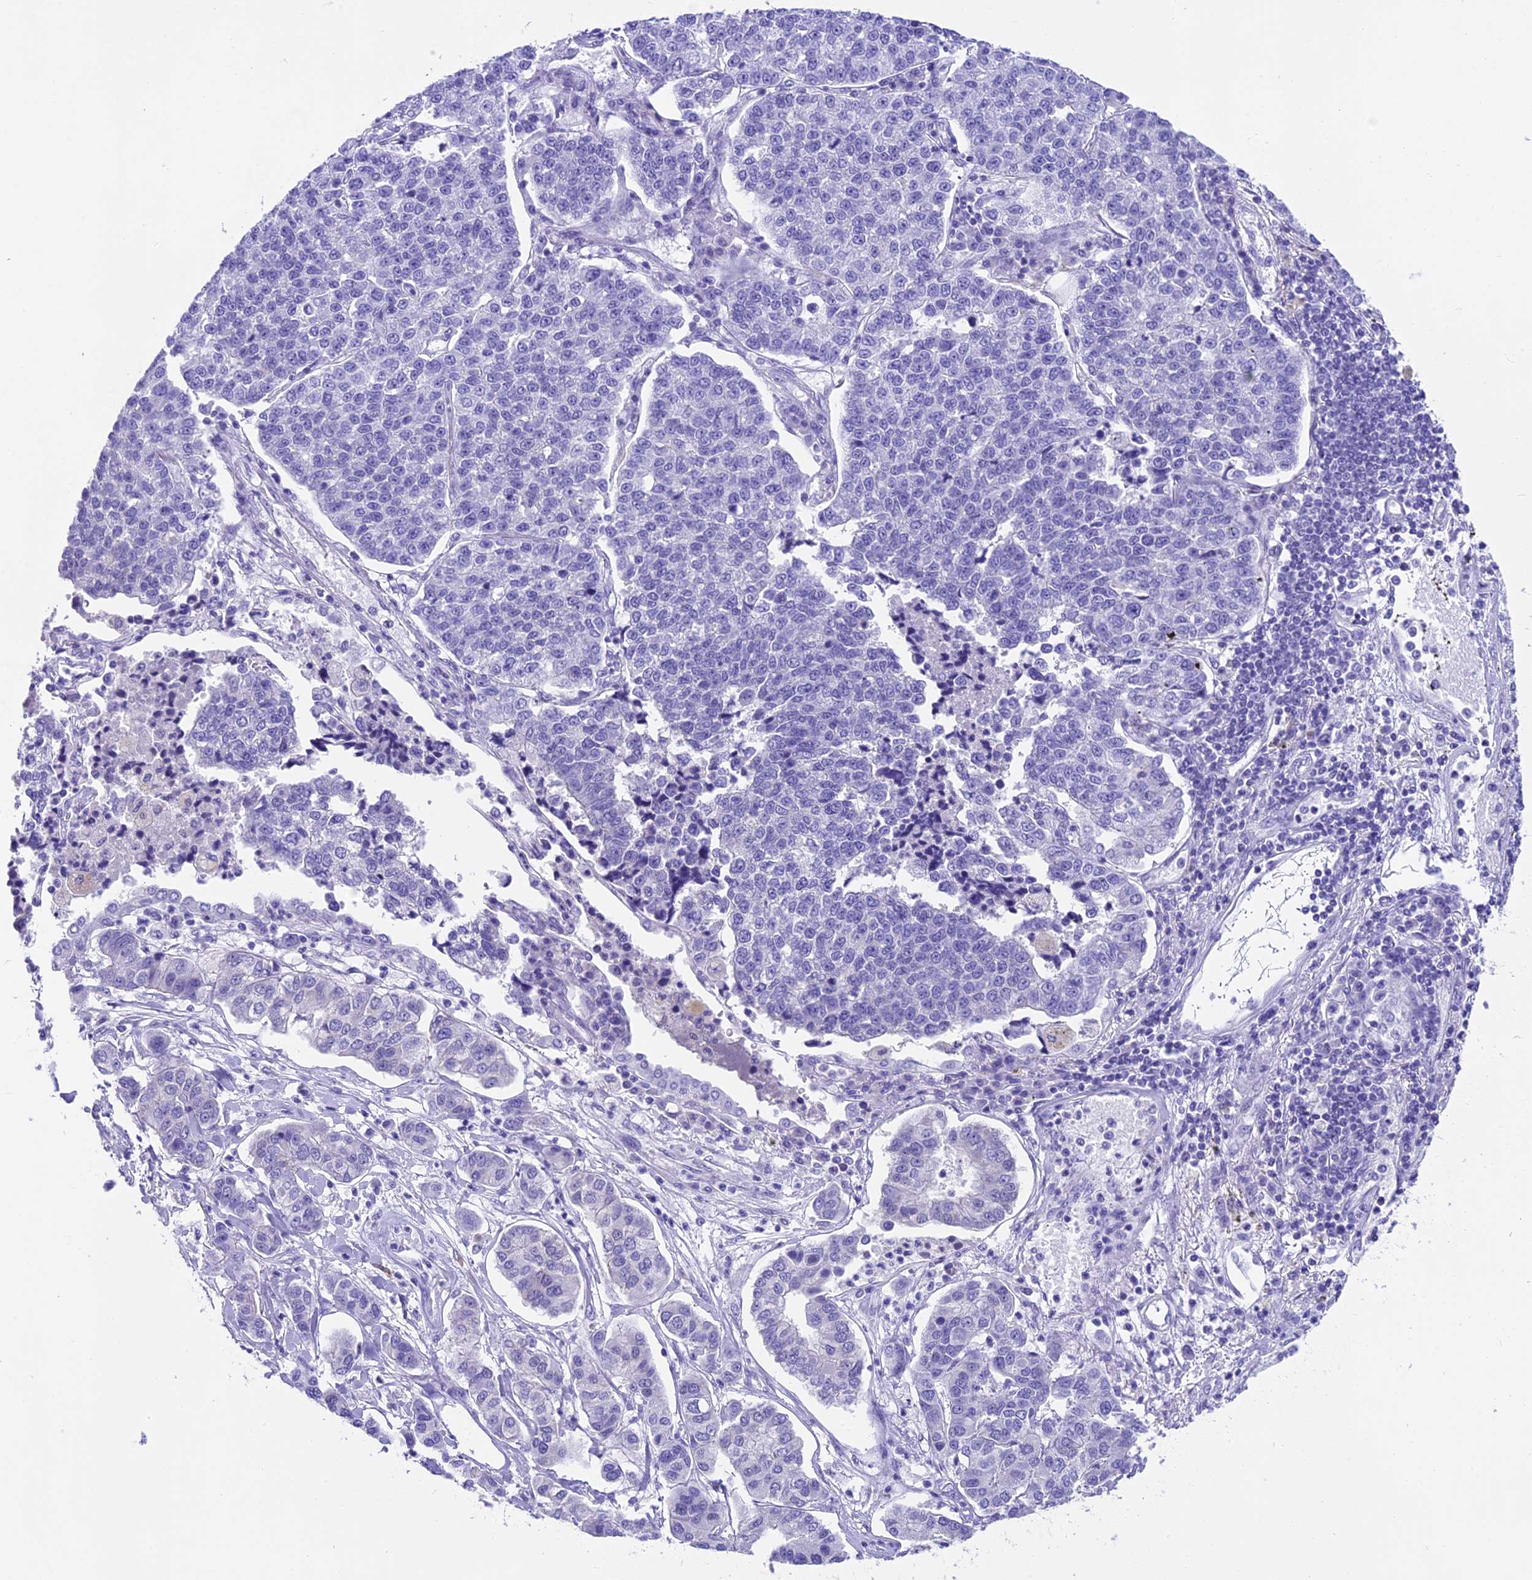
{"staining": {"intensity": "negative", "quantity": "none", "location": "none"}, "tissue": "lung cancer", "cell_type": "Tumor cells", "image_type": "cancer", "snomed": [{"axis": "morphology", "description": "Adenocarcinoma, NOS"}, {"axis": "topography", "description": "Lung"}], "caption": "IHC of lung adenocarcinoma displays no expression in tumor cells.", "gene": "PRR15", "patient": {"sex": "male", "age": 49}}